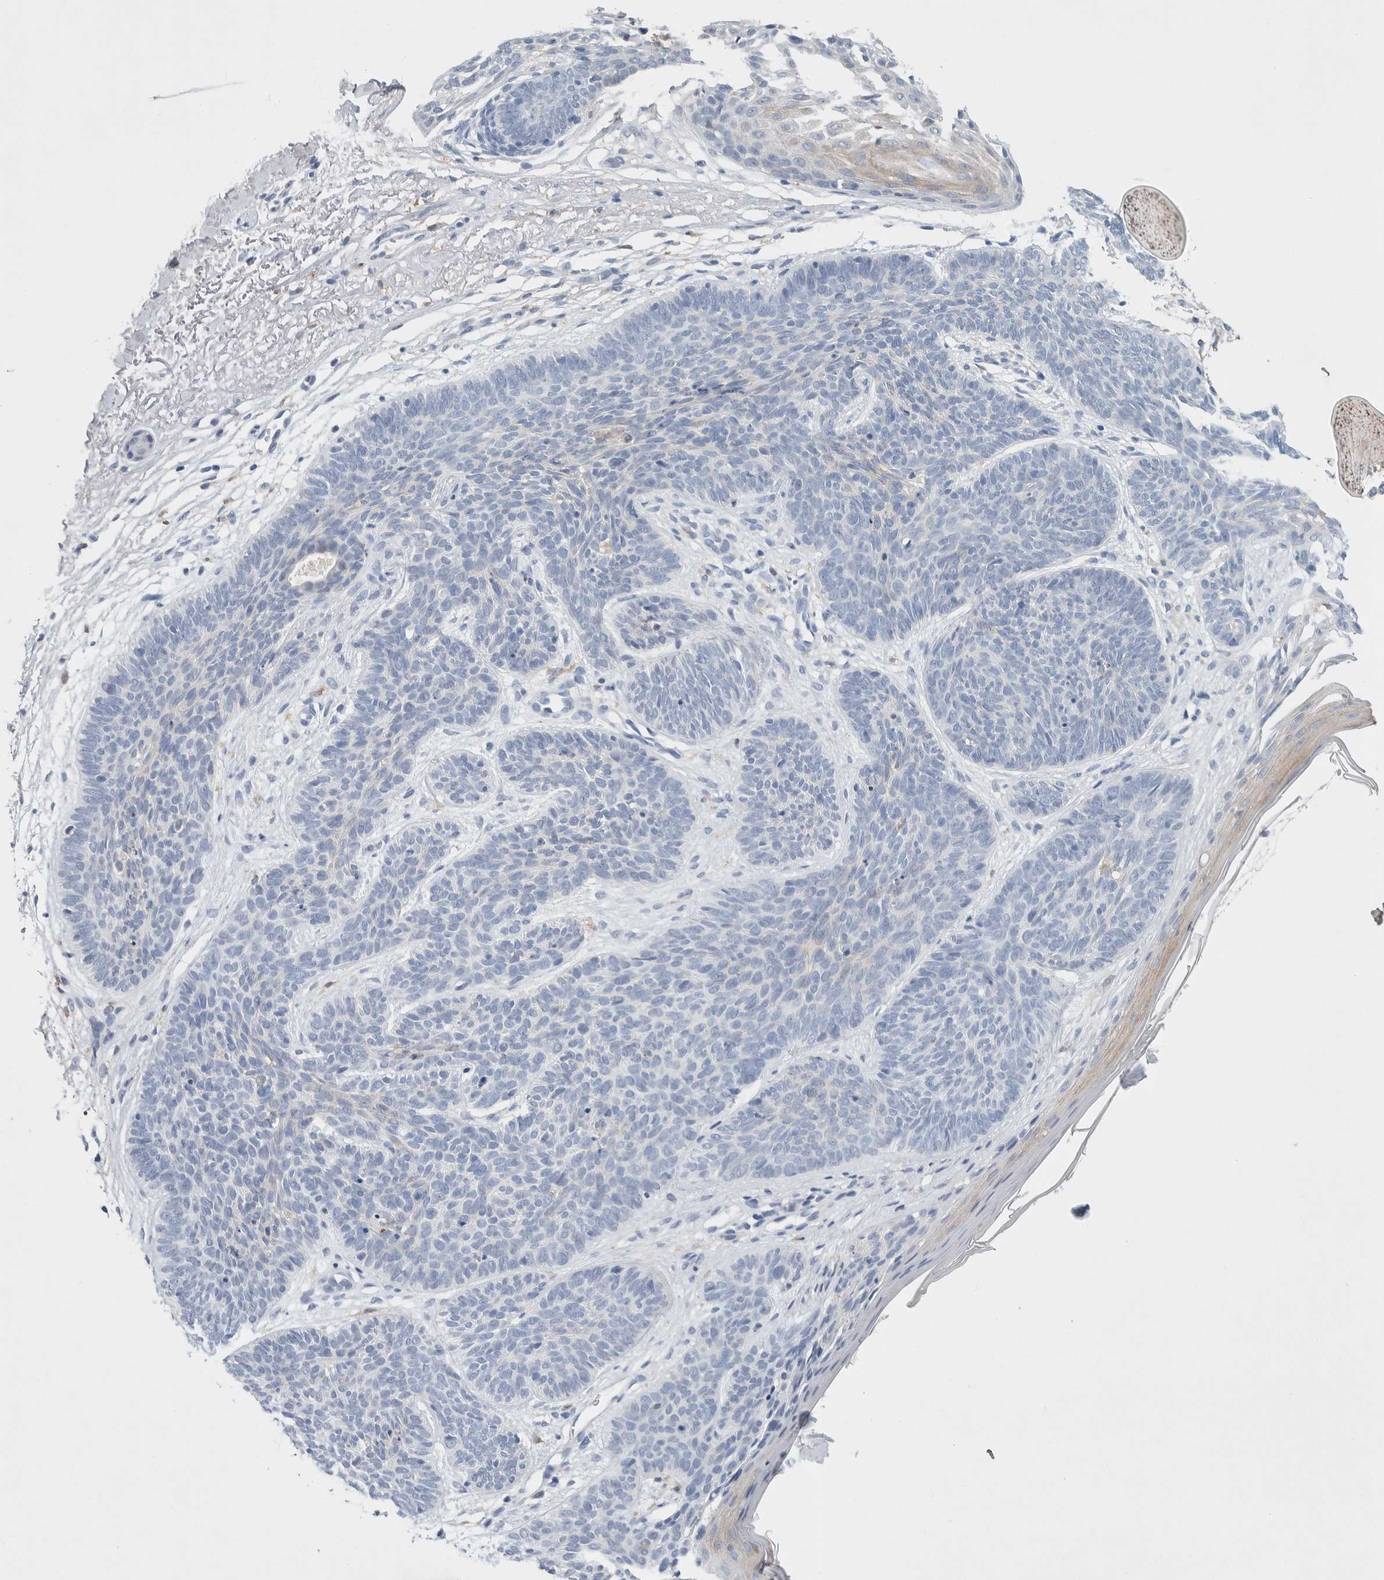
{"staining": {"intensity": "negative", "quantity": "none", "location": "none"}, "tissue": "skin cancer", "cell_type": "Tumor cells", "image_type": "cancer", "snomed": [{"axis": "morphology", "description": "Basal cell carcinoma"}, {"axis": "topography", "description": "Skin"}], "caption": "DAB (3,3'-diaminobenzidine) immunohistochemical staining of human basal cell carcinoma (skin) demonstrates no significant staining in tumor cells.", "gene": "NCF2", "patient": {"sex": "female", "age": 70}}